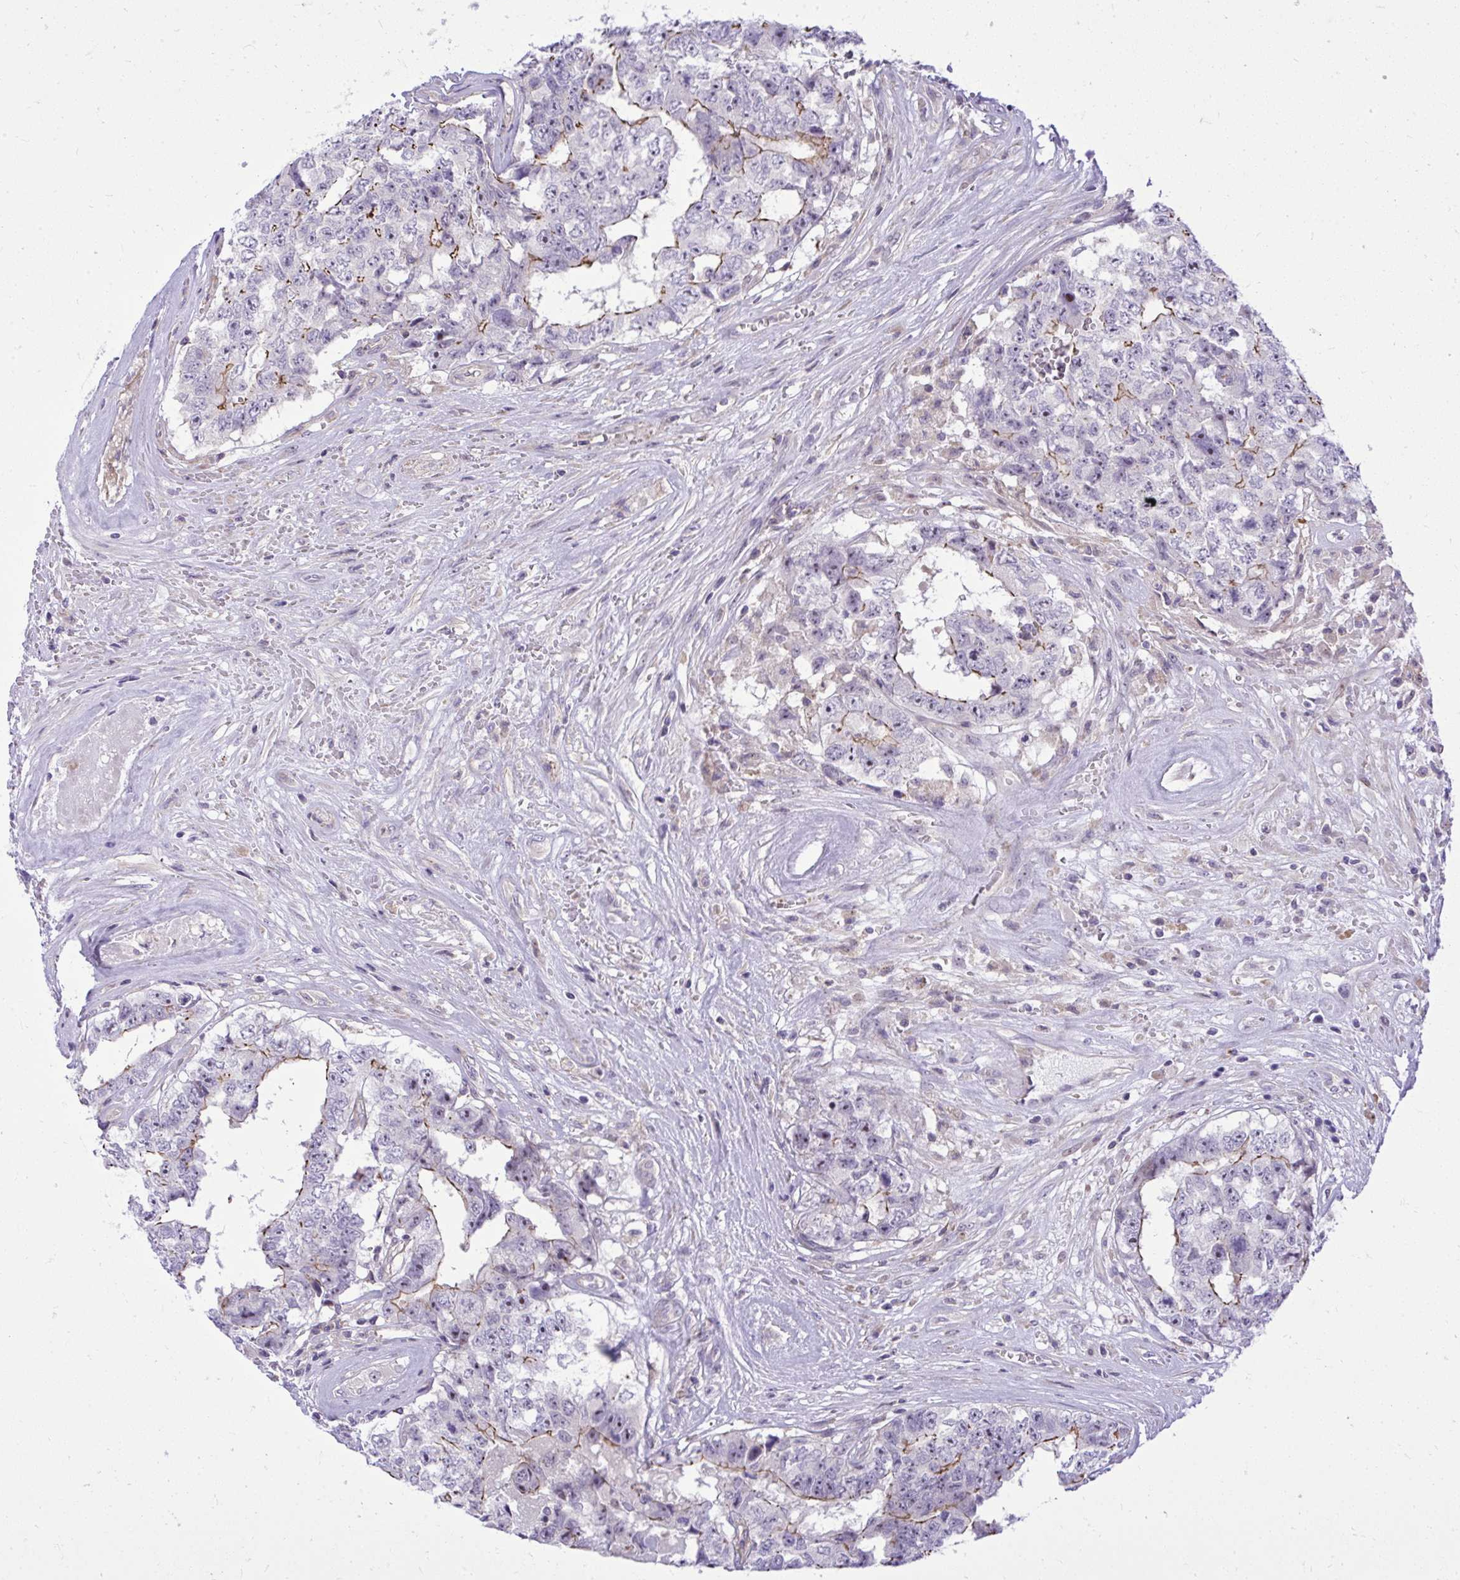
{"staining": {"intensity": "moderate", "quantity": "<25%", "location": "cytoplasmic/membranous"}, "tissue": "testis cancer", "cell_type": "Tumor cells", "image_type": "cancer", "snomed": [{"axis": "morphology", "description": "Normal tissue, NOS"}, {"axis": "morphology", "description": "Carcinoma, Embryonal, NOS"}, {"axis": "topography", "description": "Testis"}, {"axis": "topography", "description": "Epididymis"}], "caption": "DAB (3,3'-diaminobenzidine) immunohistochemical staining of human testis embryonal carcinoma reveals moderate cytoplasmic/membranous protein expression in about <25% of tumor cells. The staining is performed using DAB (3,3'-diaminobenzidine) brown chromogen to label protein expression. The nuclei are counter-stained blue using hematoxylin.", "gene": "GRK4", "patient": {"sex": "male", "age": 25}}